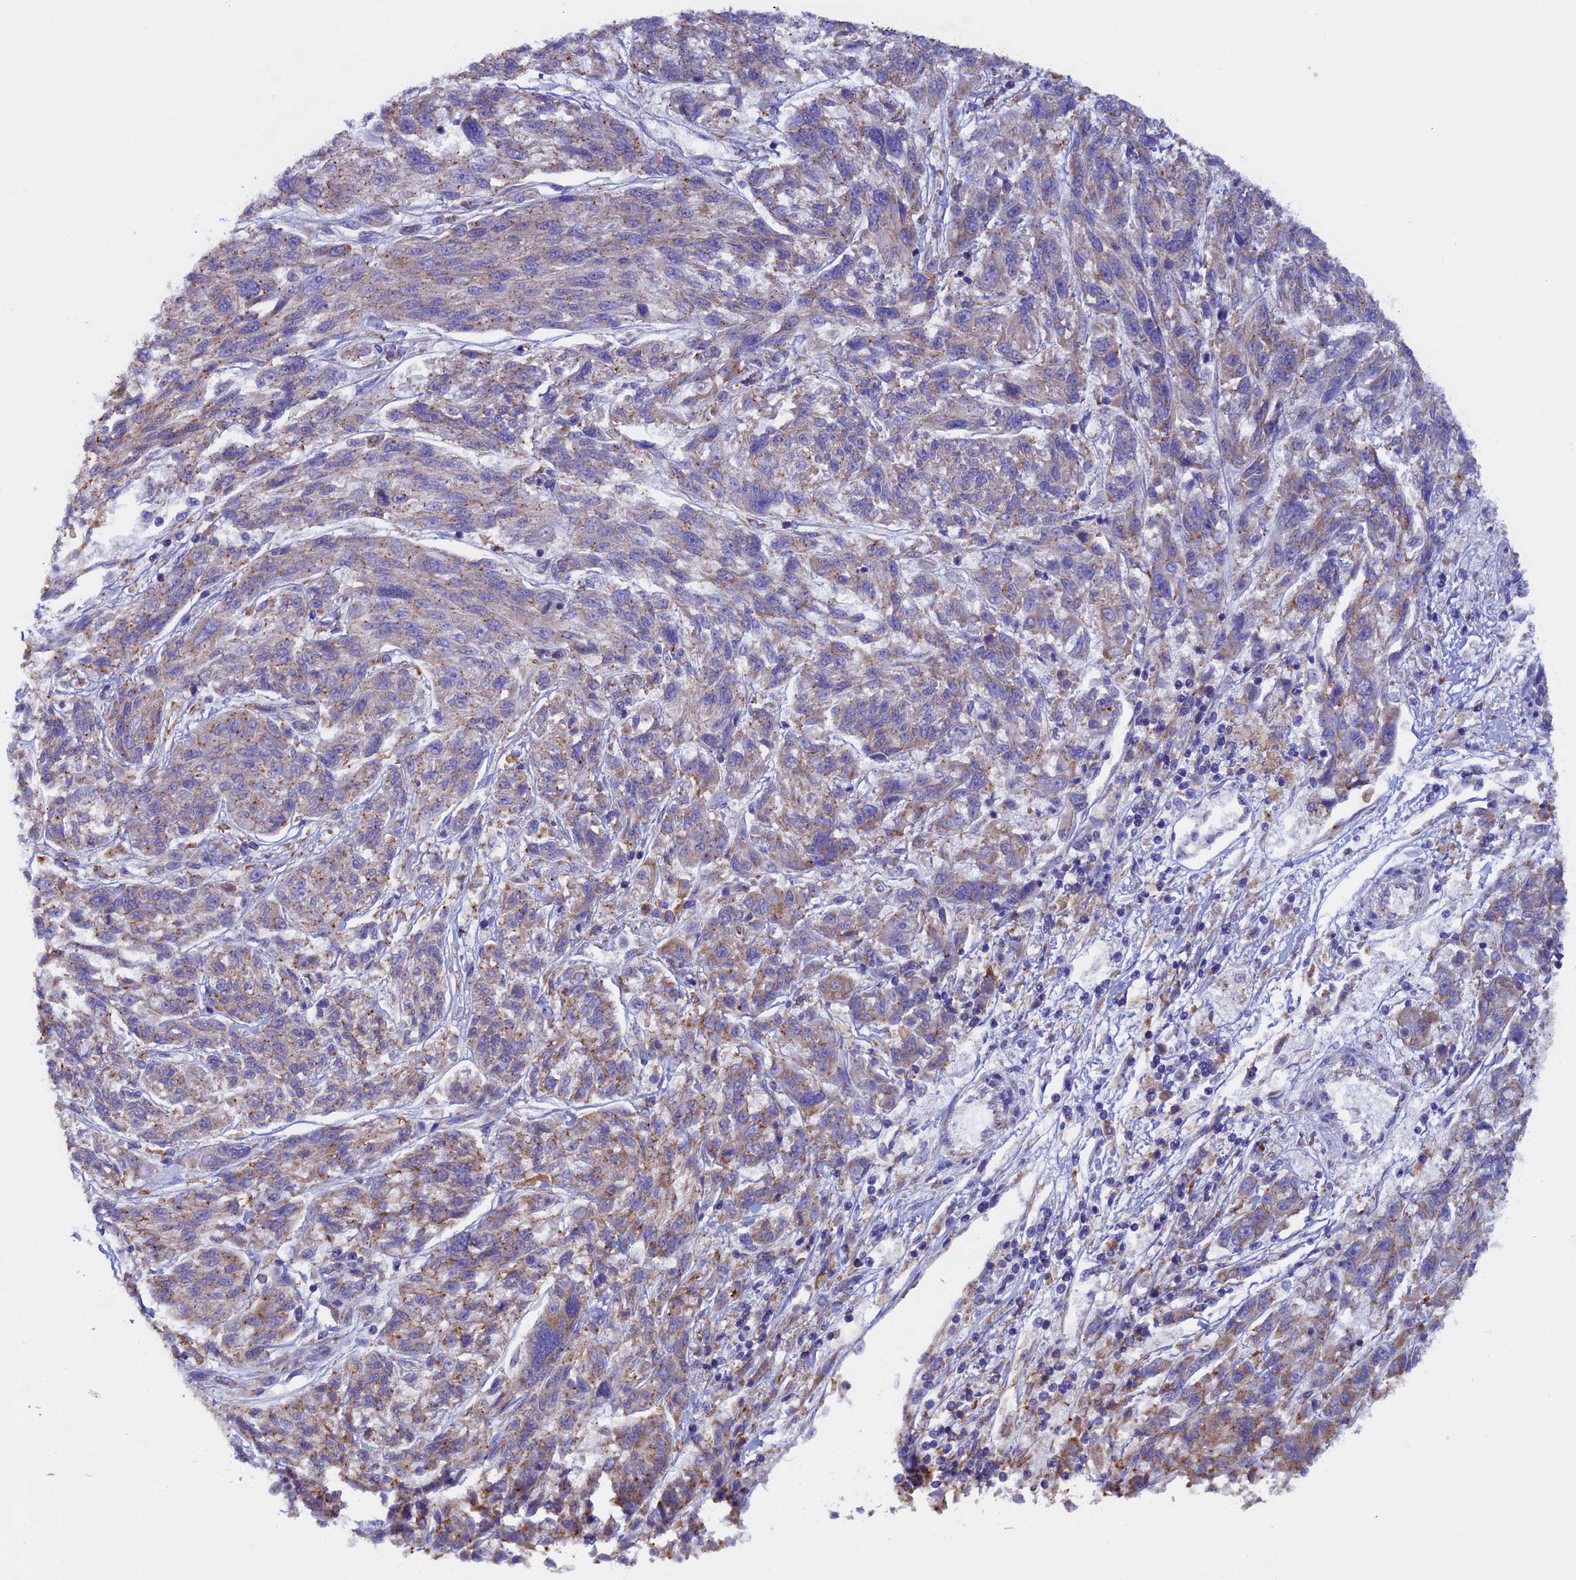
{"staining": {"intensity": "weak", "quantity": ">75%", "location": "cytoplasmic/membranous"}, "tissue": "melanoma", "cell_type": "Tumor cells", "image_type": "cancer", "snomed": [{"axis": "morphology", "description": "Malignant melanoma, NOS"}, {"axis": "topography", "description": "Skin"}], "caption": "Immunohistochemistry histopathology image of neoplastic tissue: human malignant melanoma stained using IHC demonstrates low levels of weak protein expression localized specifically in the cytoplasmic/membranous of tumor cells, appearing as a cytoplasmic/membranous brown color.", "gene": "BTBD3", "patient": {"sex": "male", "age": 53}}